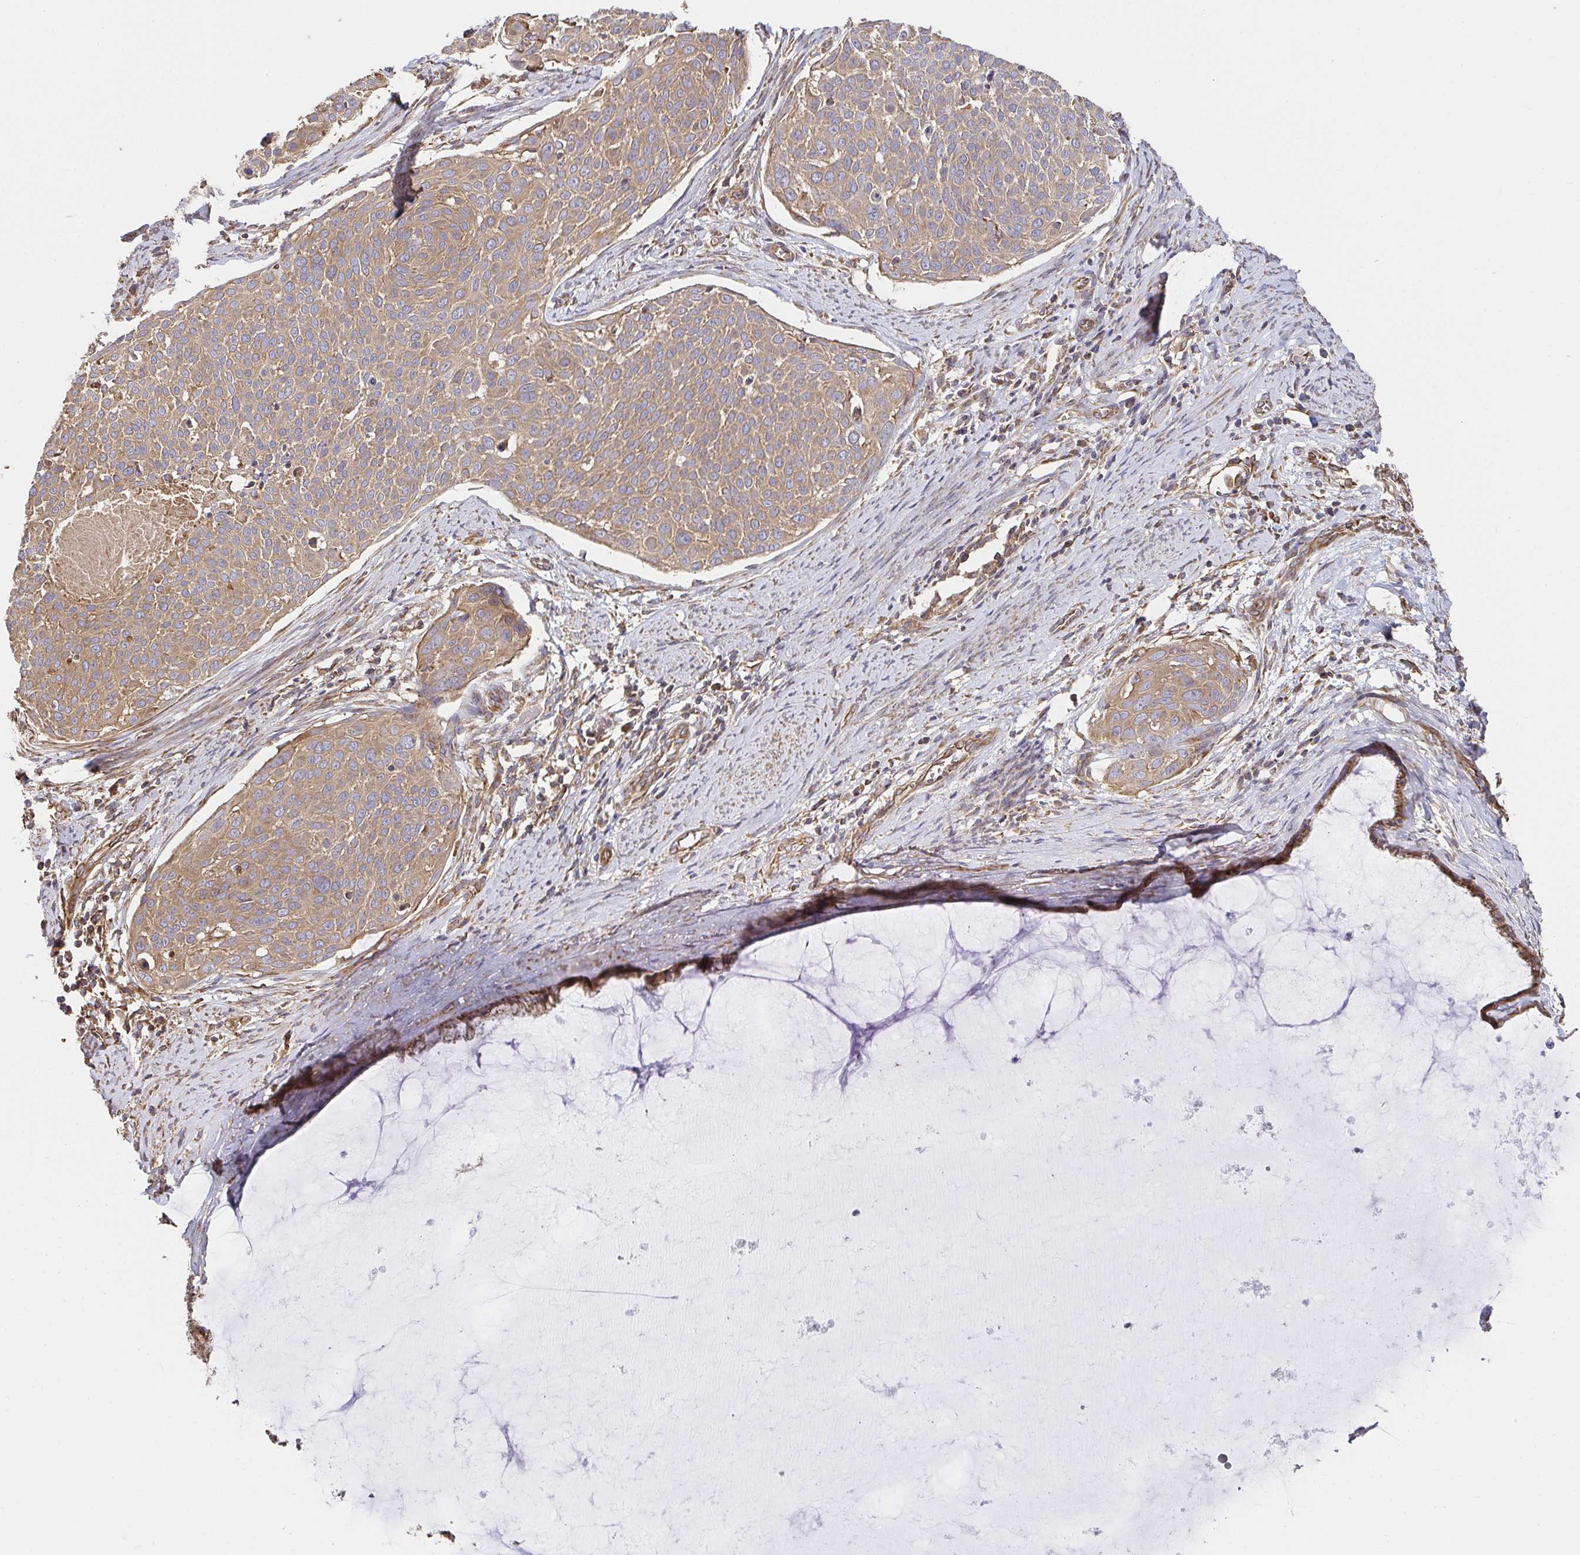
{"staining": {"intensity": "moderate", "quantity": ">75%", "location": "cytoplasmic/membranous"}, "tissue": "cervical cancer", "cell_type": "Tumor cells", "image_type": "cancer", "snomed": [{"axis": "morphology", "description": "Squamous cell carcinoma, NOS"}, {"axis": "topography", "description": "Cervix"}], "caption": "A high-resolution image shows IHC staining of cervical squamous cell carcinoma, which demonstrates moderate cytoplasmic/membranous expression in approximately >75% of tumor cells.", "gene": "APBB1", "patient": {"sex": "female", "age": 39}}